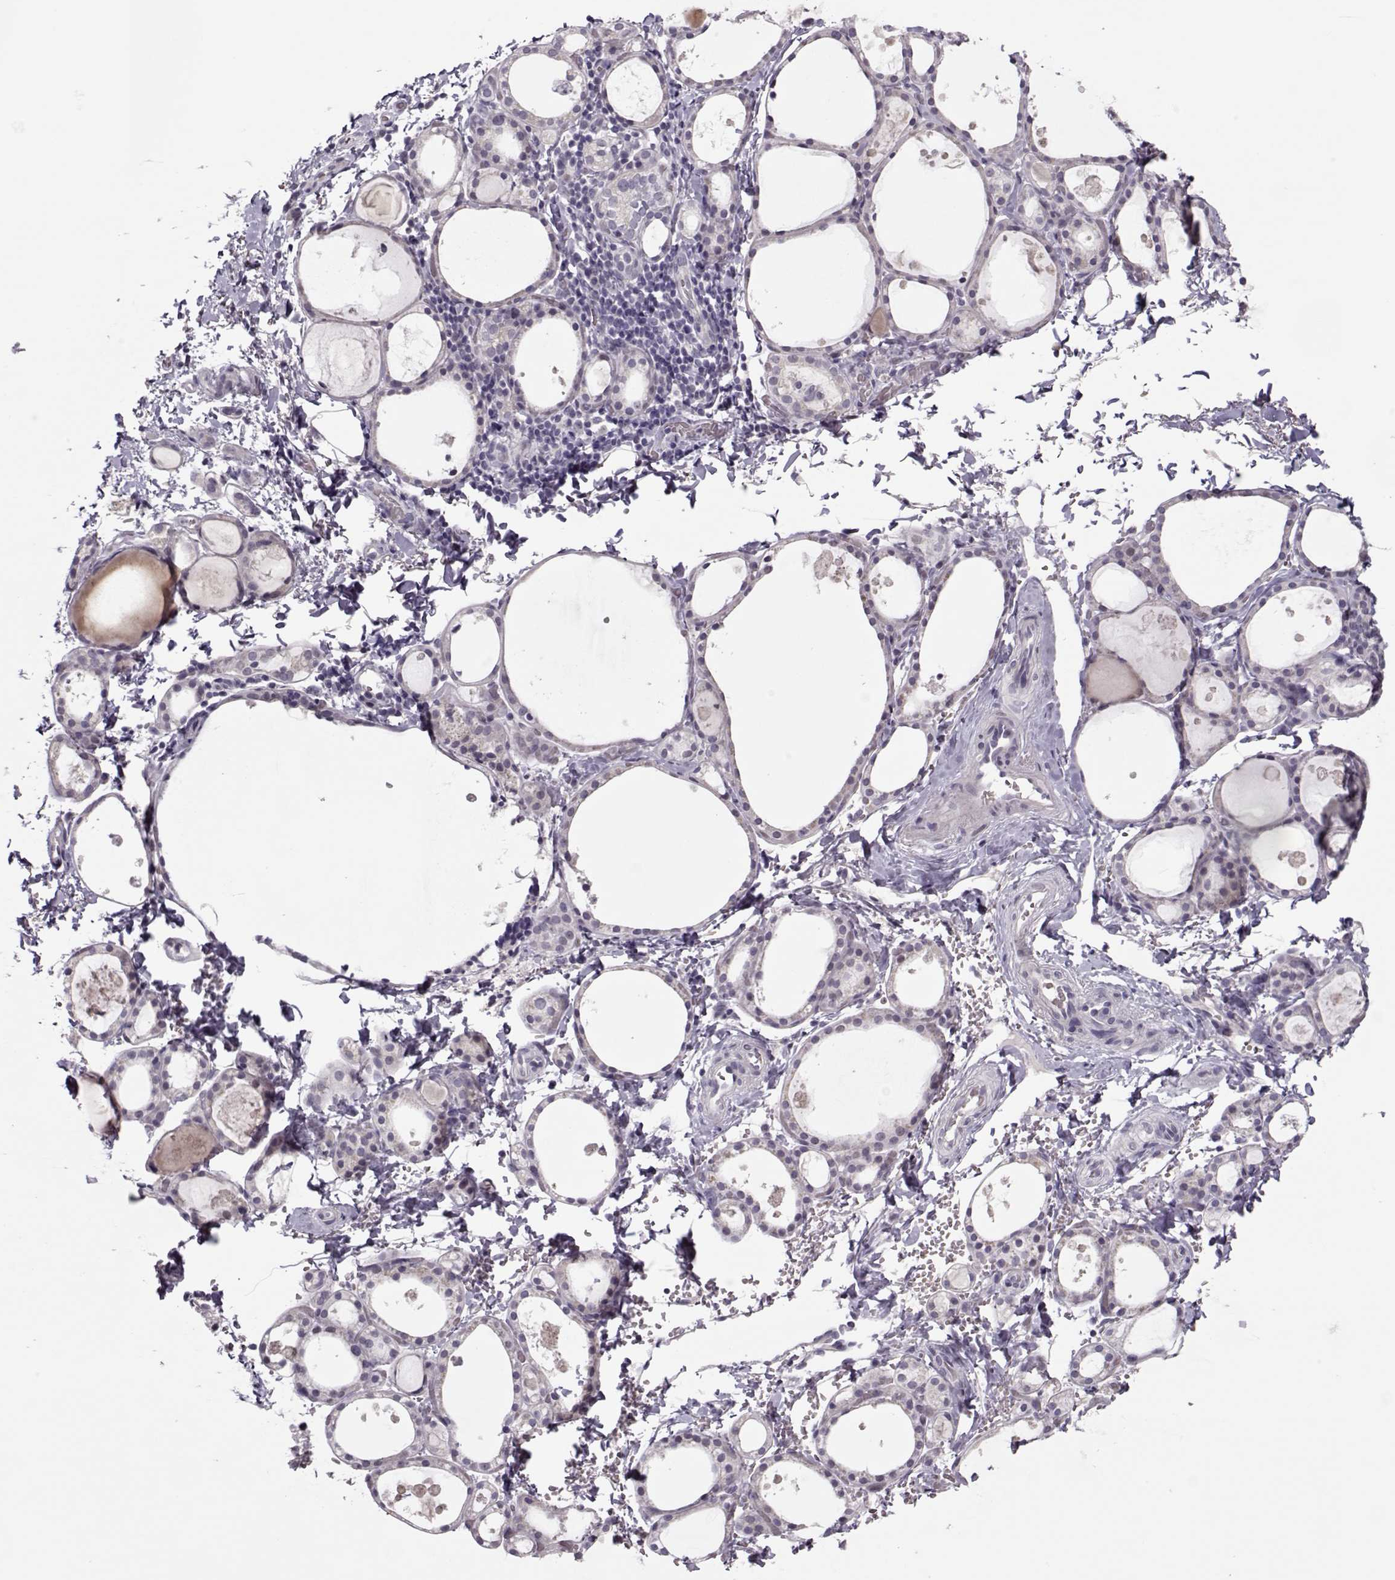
{"staining": {"intensity": "negative", "quantity": "none", "location": "none"}, "tissue": "thyroid gland", "cell_type": "Glandular cells", "image_type": "normal", "snomed": [{"axis": "morphology", "description": "Normal tissue, NOS"}, {"axis": "topography", "description": "Thyroid gland"}], "caption": "Immunohistochemistry image of unremarkable thyroid gland stained for a protein (brown), which shows no expression in glandular cells.", "gene": "LIN28A", "patient": {"sex": "male", "age": 68}}